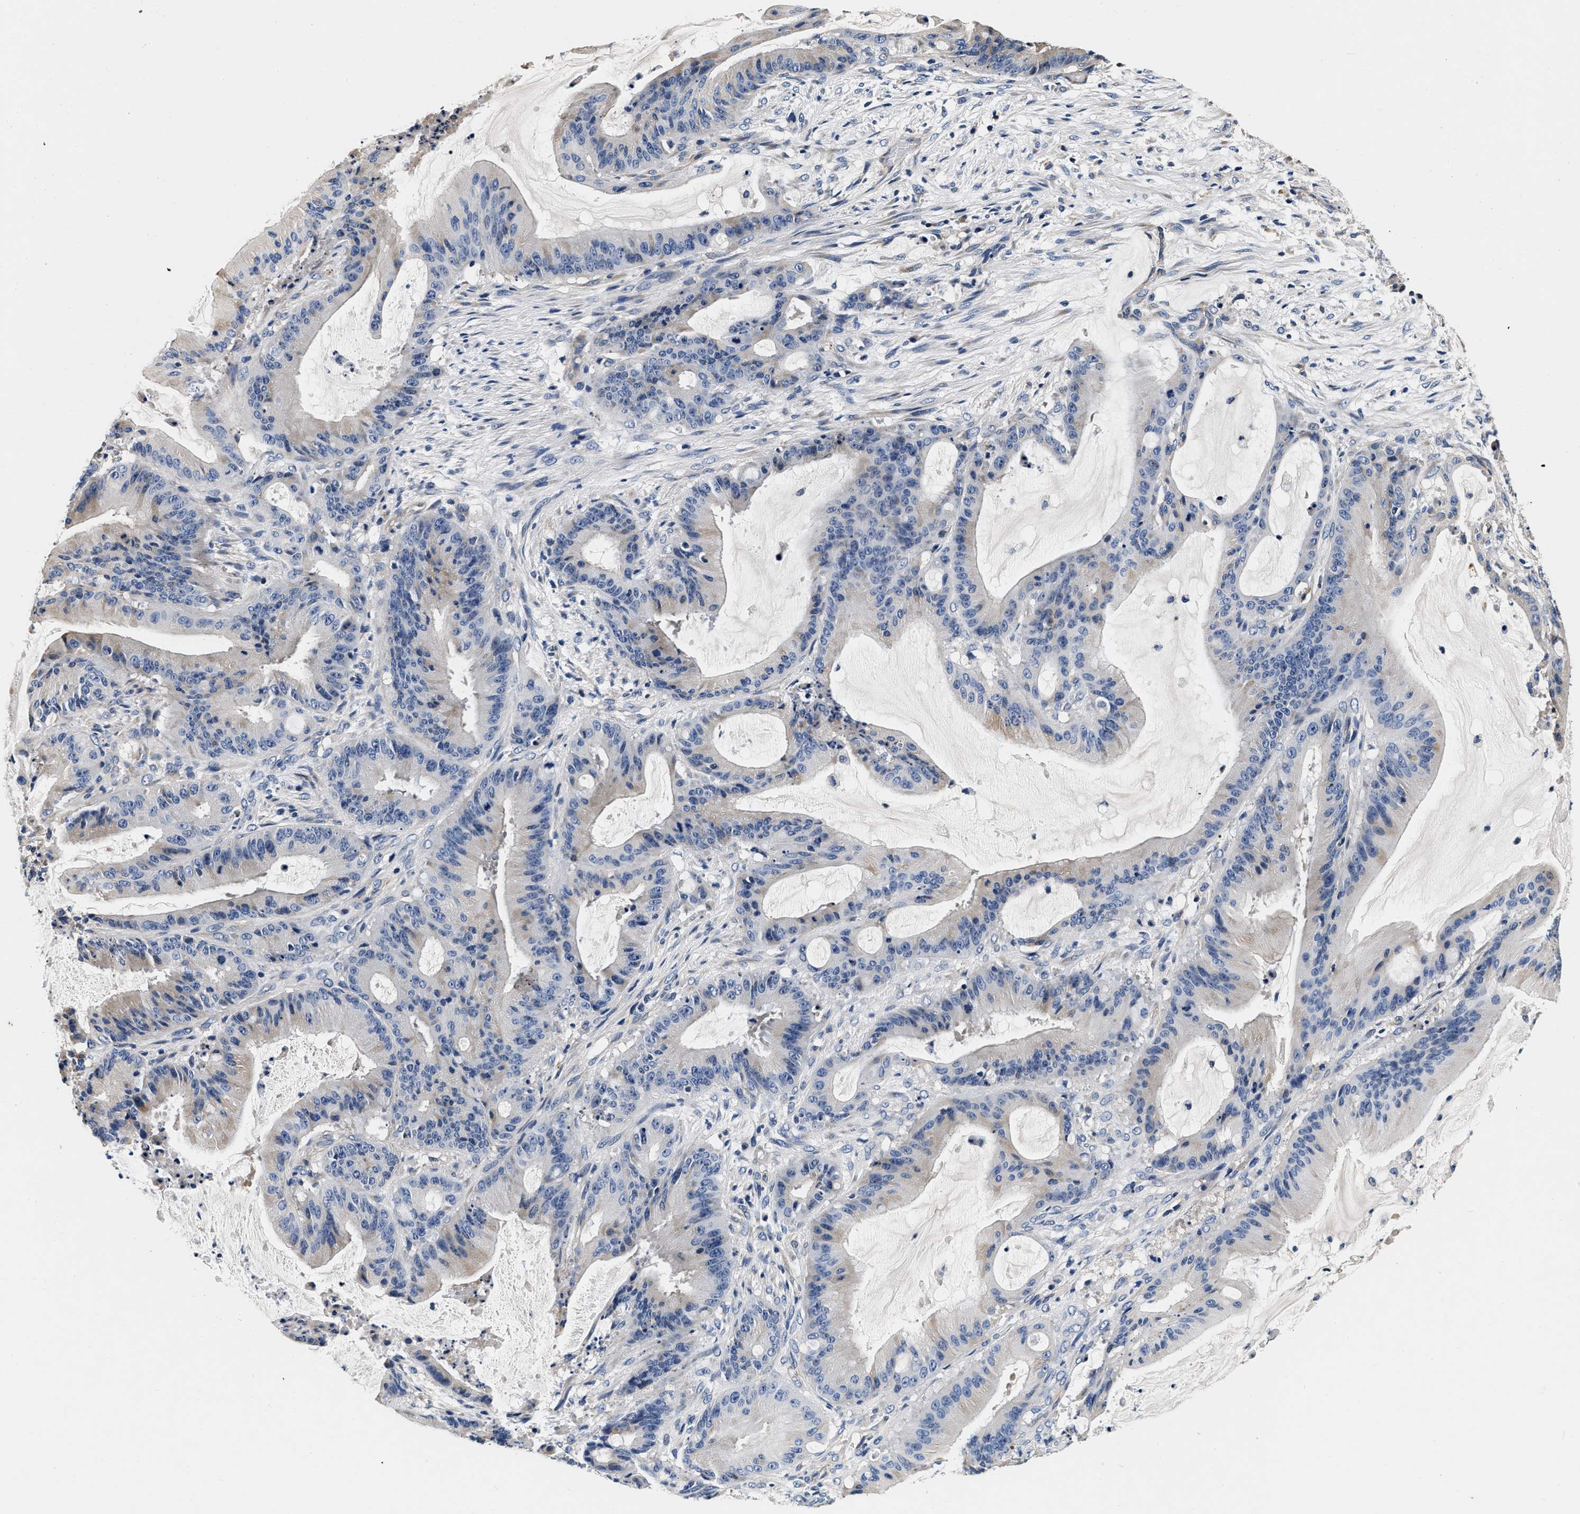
{"staining": {"intensity": "weak", "quantity": "<25%", "location": "cytoplasmic/membranous"}, "tissue": "liver cancer", "cell_type": "Tumor cells", "image_type": "cancer", "snomed": [{"axis": "morphology", "description": "Normal tissue, NOS"}, {"axis": "morphology", "description": "Cholangiocarcinoma"}, {"axis": "topography", "description": "Liver"}, {"axis": "topography", "description": "Peripheral nerve tissue"}], "caption": "Immunohistochemistry of human liver cancer (cholangiocarcinoma) demonstrates no expression in tumor cells.", "gene": "ABCG8", "patient": {"sex": "female", "age": 73}}